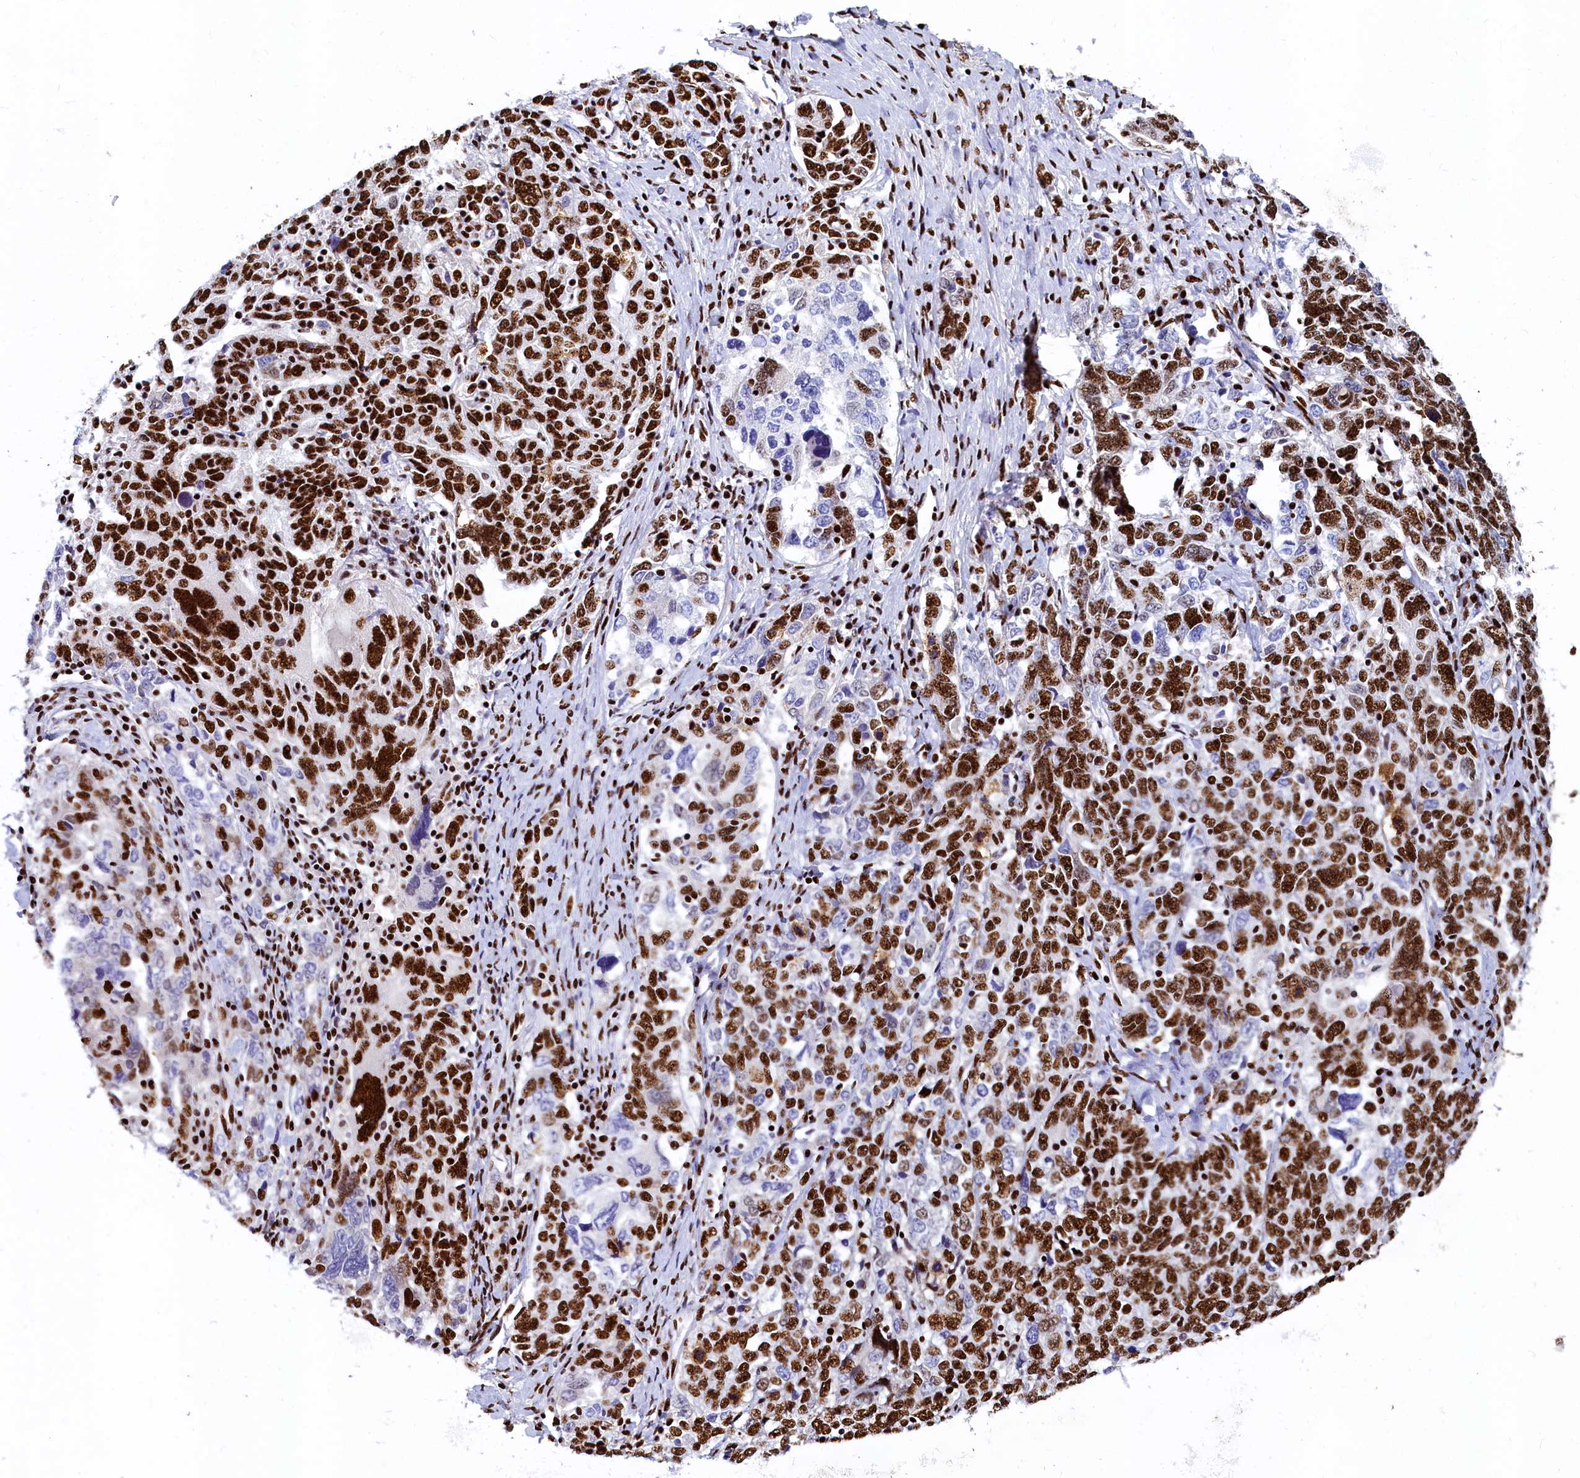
{"staining": {"intensity": "strong", "quantity": "25%-75%", "location": "nuclear"}, "tissue": "ovarian cancer", "cell_type": "Tumor cells", "image_type": "cancer", "snomed": [{"axis": "morphology", "description": "Carcinoma, endometroid"}, {"axis": "topography", "description": "Ovary"}], "caption": "A histopathology image of human ovarian endometroid carcinoma stained for a protein demonstrates strong nuclear brown staining in tumor cells.", "gene": "SRRM2", "patient": {"sex": "female", "age": 62}}